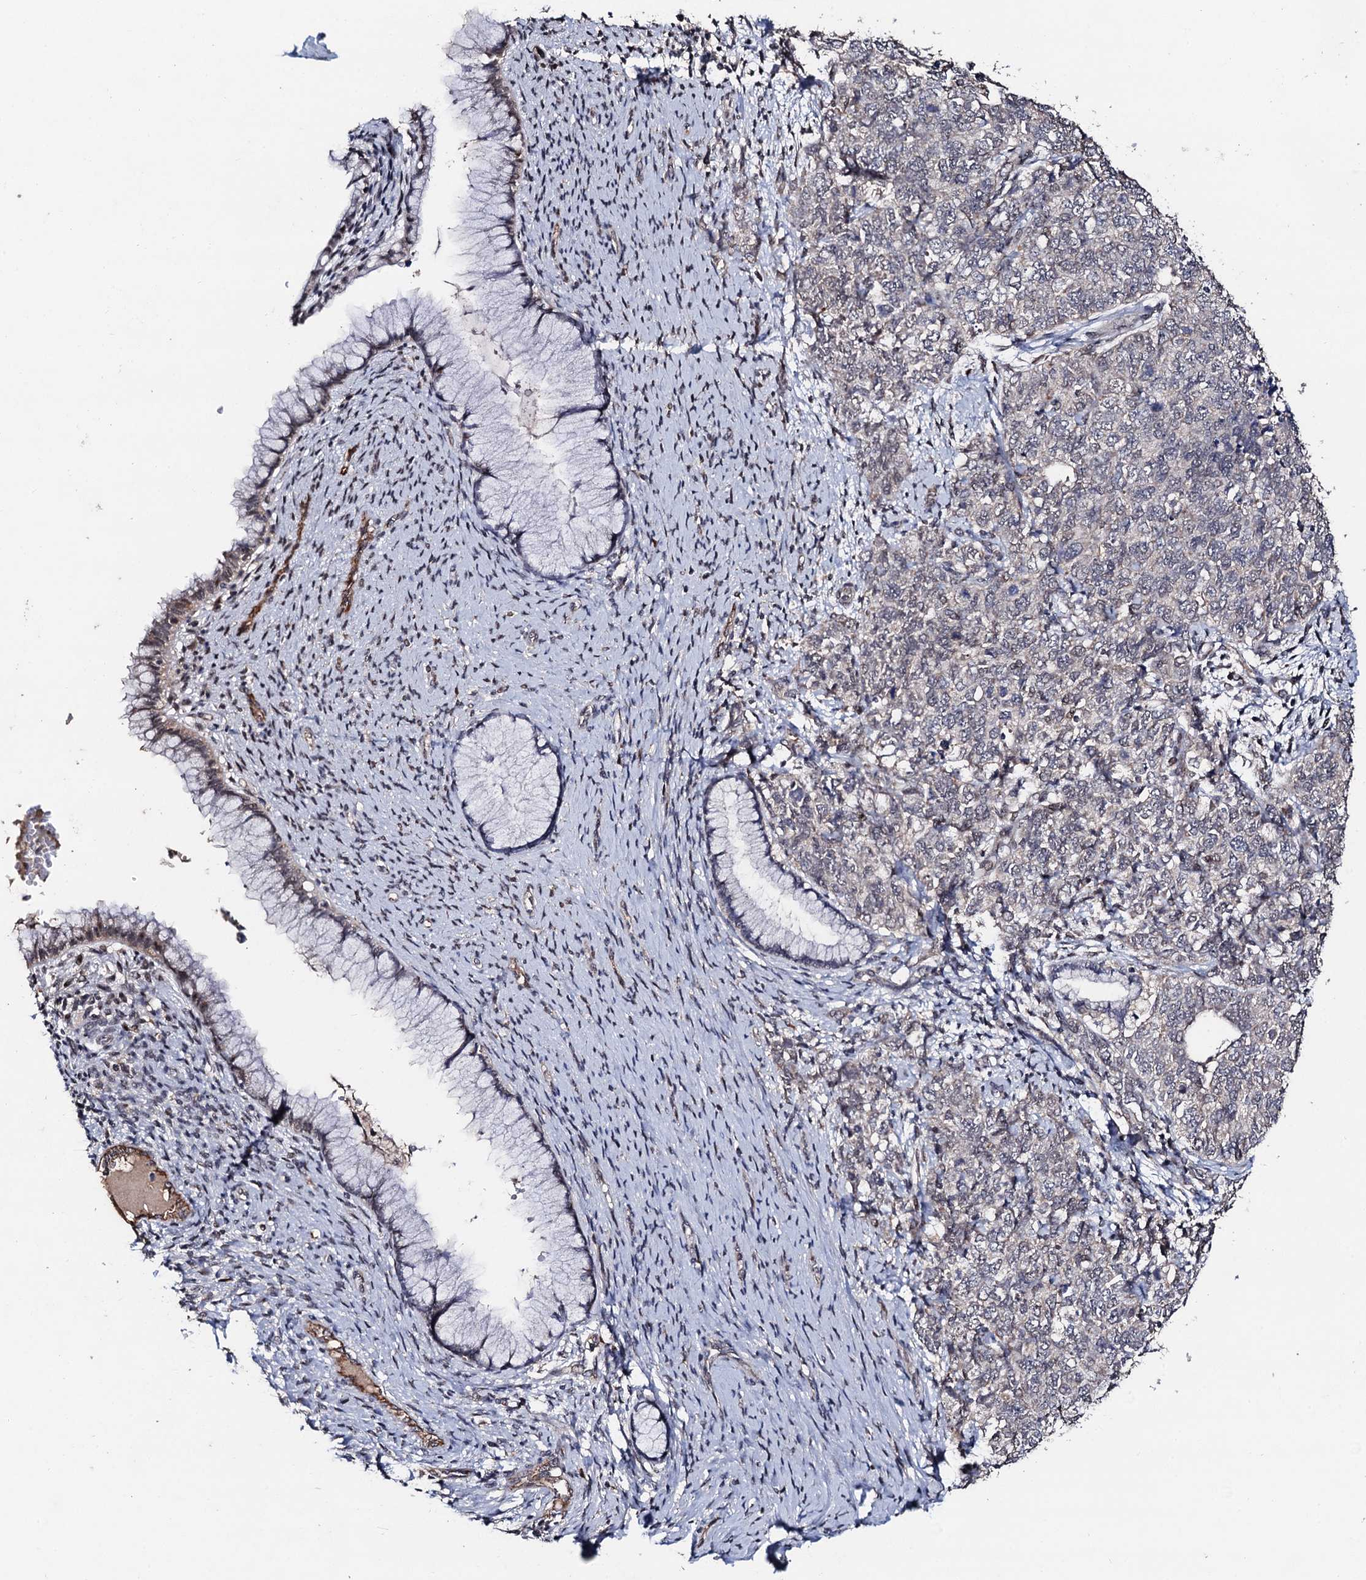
{"staining": {"intensity": "negative", "quantity": "none", "location": "none"}, "tissue": "cervical cancer", "cell_type": "Tumor cells", "image_type": "cancer", "snomed": [{"axis": "morphology", "description": "Squamous cell carcinoma, NOS"}, {"axis": "topography", "description": "Cervix"}], "caption": "An immunohistochemistry (IHC) histopathology image of cervical cancer (squamous cell carcinoma) is shown. There is no staining in tumor cells of cervical cancer (squamous cell carcinoma).", "gene": "PPTC7", "patient": {"sex": "female", "age": 63}}